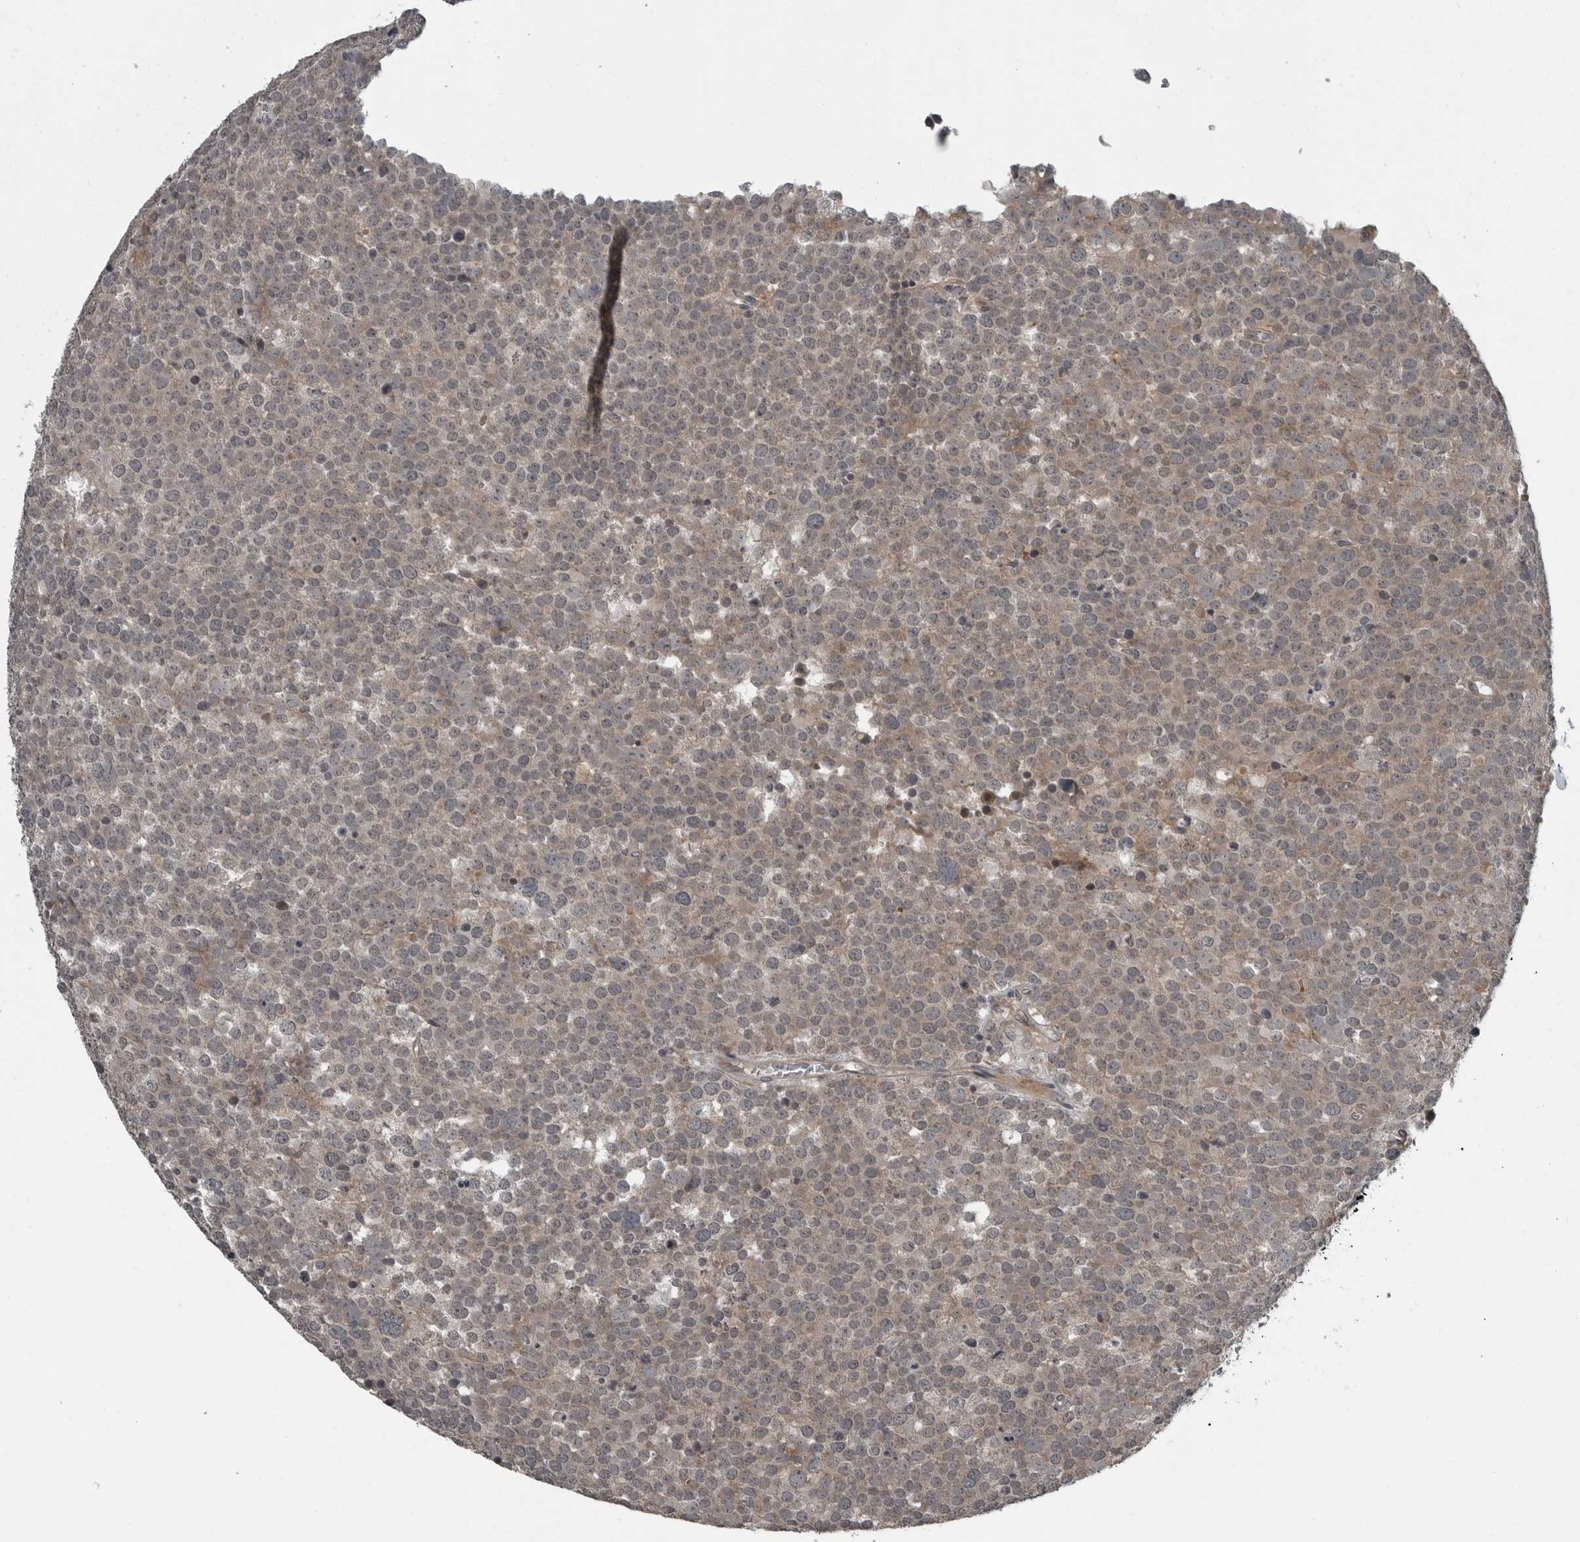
{"staining": {"intensity": "weak", "quantity": ">75%", "location": "cytoplasmic/membranous"}, "tissue": "testis cancer", "cell_type": "Tumor cells", "image_type": "cancer", "snomed": [{"axis": "morphology", "description": "Seminoma, NOS"}, {"axis": "topography", "description": "Testis"}], "caption": "Approximately >75% of tumor cells in human seminoma (testis) show weak cytoplasmic/membranous protein expression as visualized by brown immunohistochemical staining.", "gene": "GAK", "patient": {"sex": "male", "age": 71}}